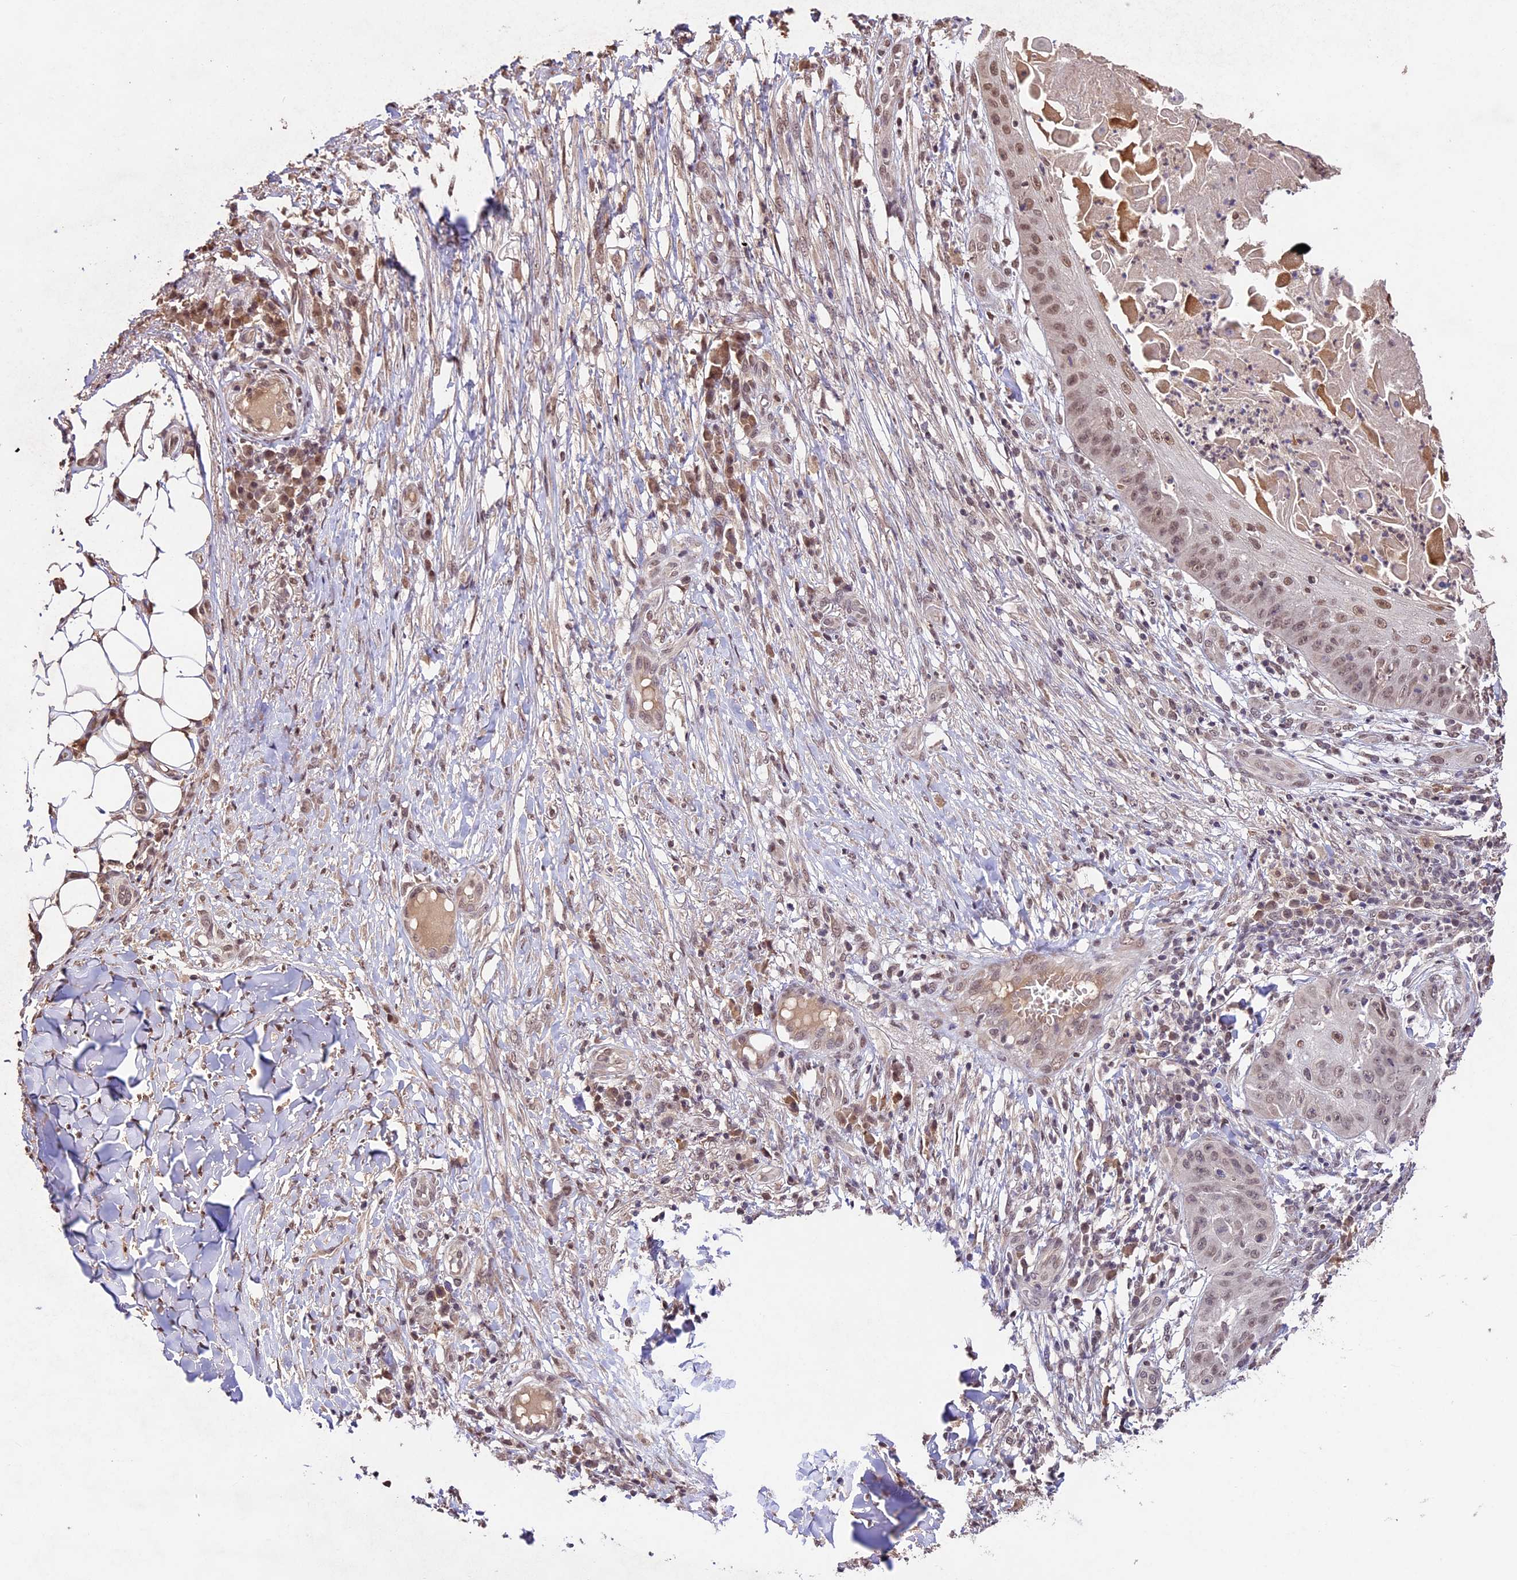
{"staining": {"intensity": "weak", "quantity": ">75%", "location": "nuclear"}, "tissue": "skin cancer", "cell_type": "Tumor cells", "image_type": "cancer", "snomed": [{"axis": "morphology", "description": "Squamous cell carcinoma, NOS"}, {"axis": "topography", "description": "Skin"}], "caption": "Immunohistochemical staining of skin squamous cell carcinoma demonstrates weak nuclear protein staining in approximately >75% of tumor cells.", "gene": "CDKN2AIP", "patient": {"sex": "male", "age": 70}}